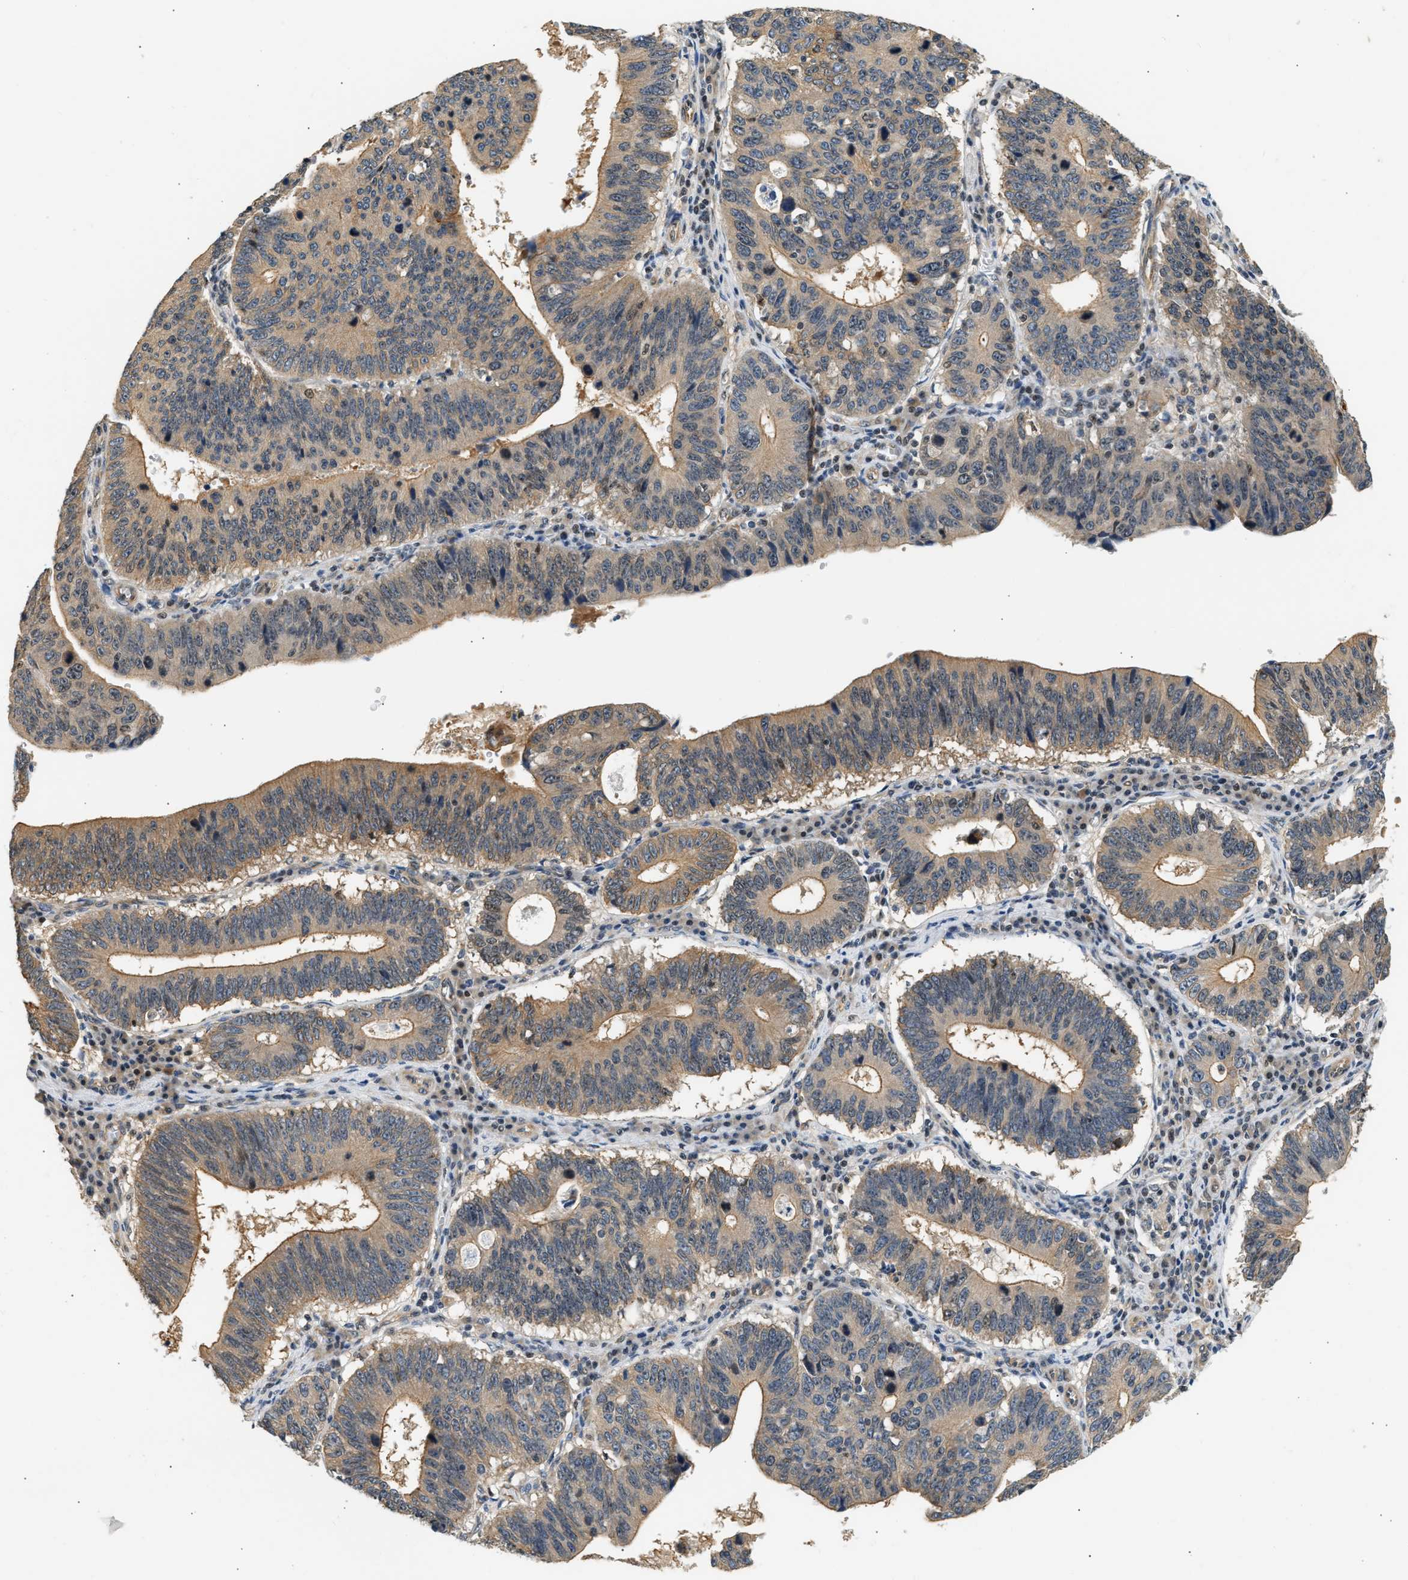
{"staining": {"intensity": "weak", "quantity": ">75%", "location": "cytoplasmic/membranous"}, "tissue": "stomach cancer", "cell_type": "Tumor cells", "image_type": "cancer", "snomed": [{"axis": "morphology", "description": "Adenocarcinoma, NOS"}, {"axis": "topography", "description": "Stomach"}], "caption": "This image exhibits stomach adenocarcinoma stained with IHC to label a protein in brown. The cytoplasmic/membranous of tumor cells show weak positivity for the protein. Nuclei are counter-stained blue.", "gene": "WDR31", "patient": {"sex": "male", "age": 59}}